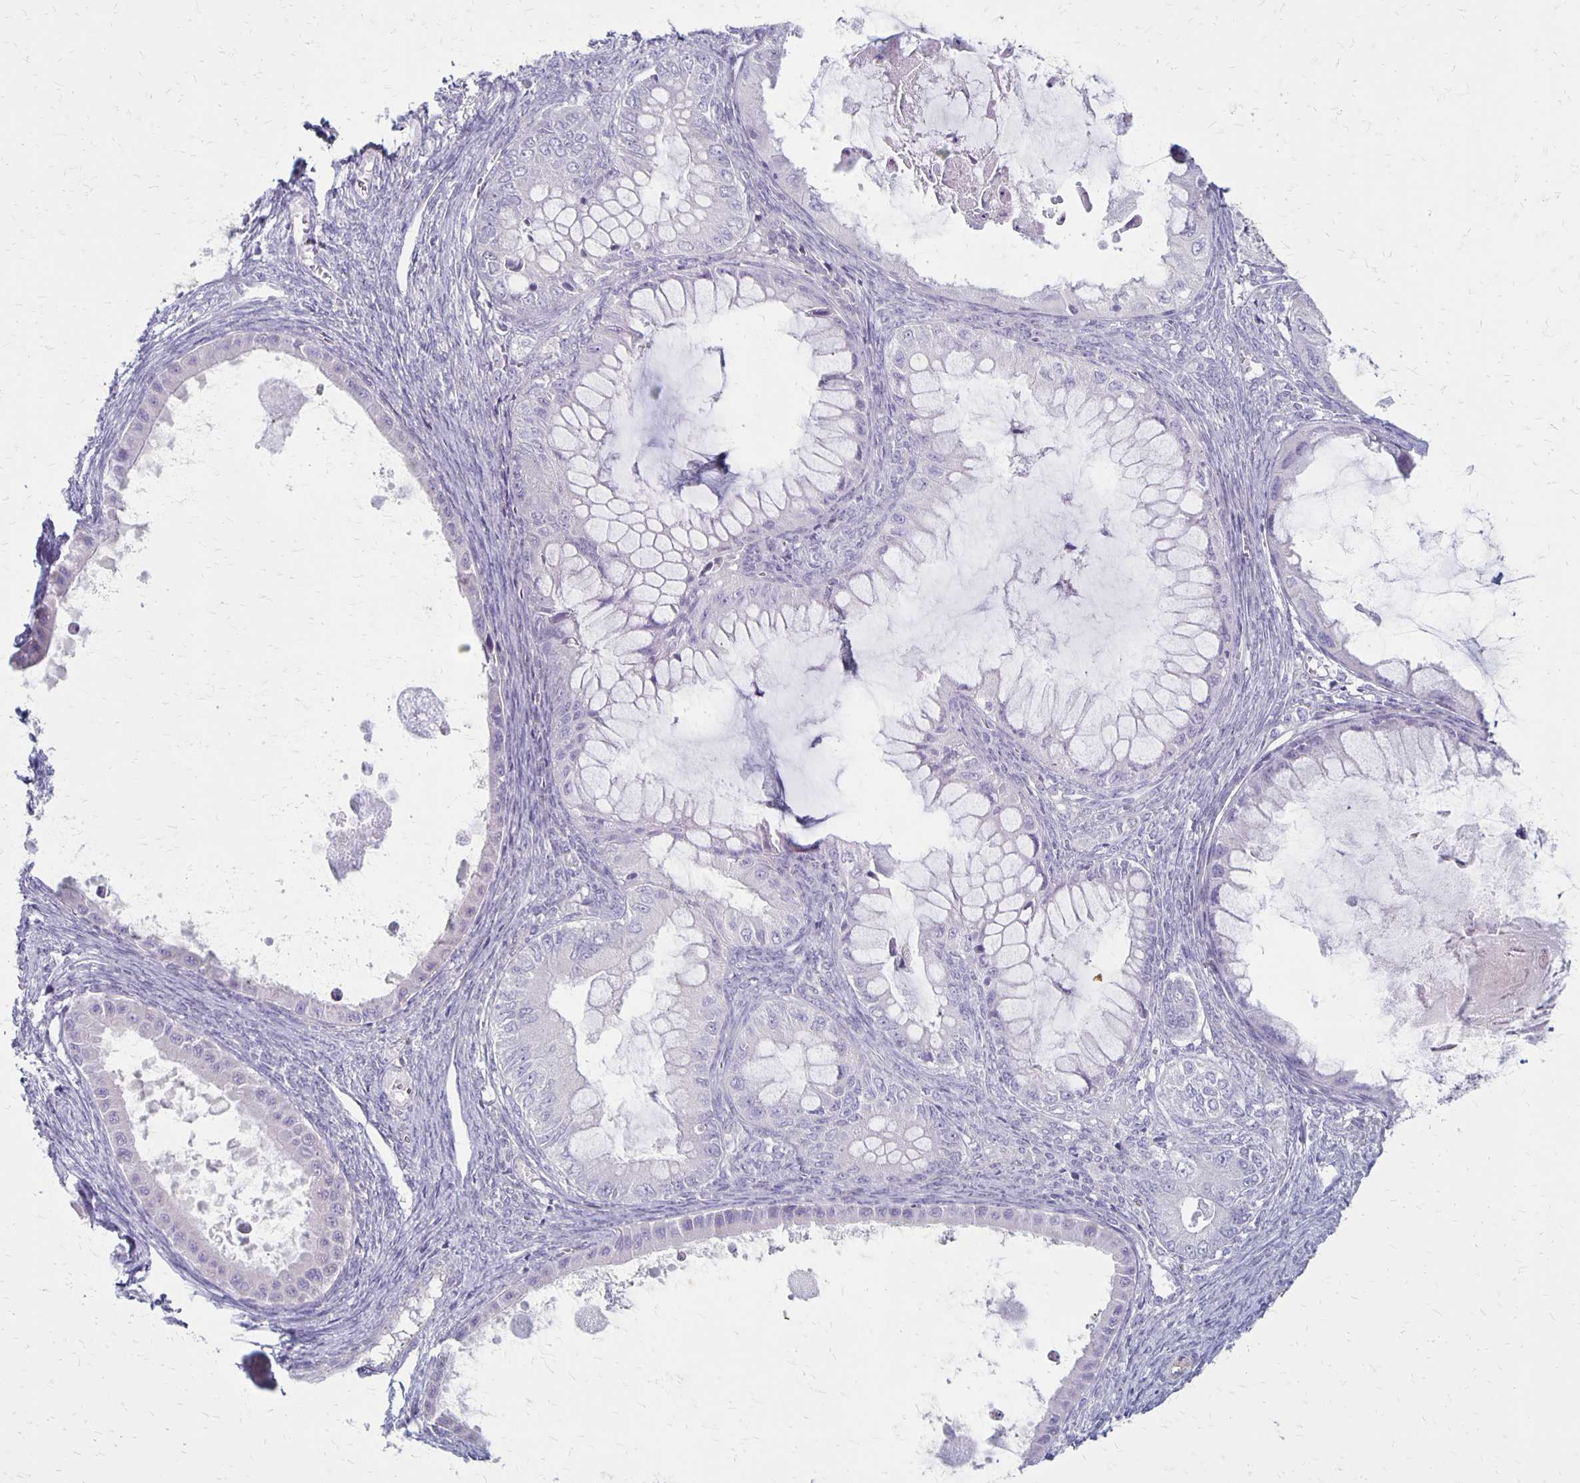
{"staining": {"intensity": "negative", "quantity": "none", "location": "none"}, "tissue": "ovarian cancer", "cell_type": "Tumor cells", "image_type": "cancer", "snomed": [{"axis": "morphology", "description": "Cystadenocarcinoma, mucinous, NOS"}, {"axis": "topography", "description": "Ovary"}], "caption": "Immunohistochemistry (IHC) micrograph of neoplastic tissue: human ovarian mucinous cystadenocarcinoma stained with DAB (3,3'-diaminobenzidine) shows no significant protein expression in tumor cells.", "gene": "HOMER1", "patient": {"sex": "female", "age": 64}}